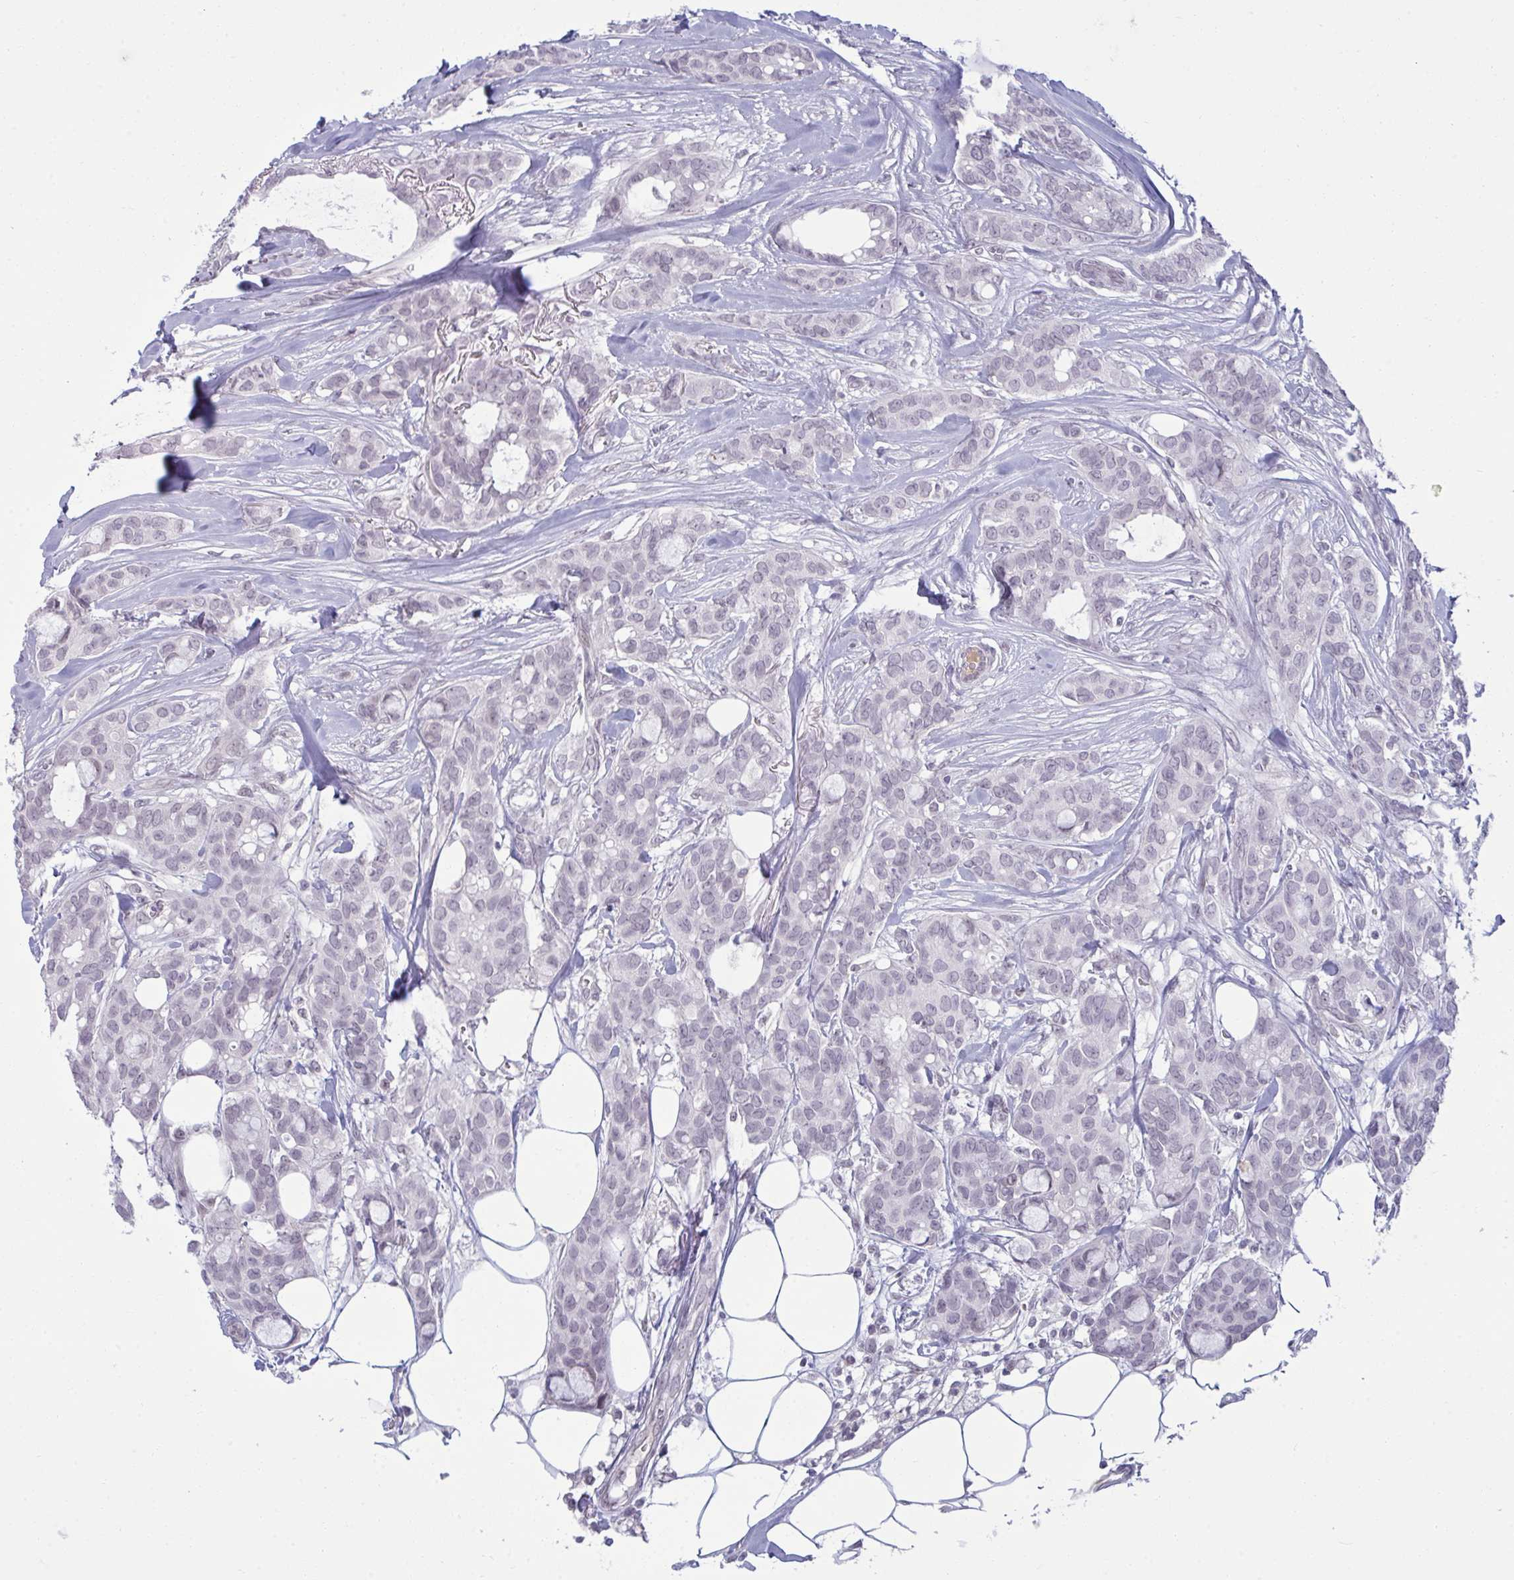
{"staining": {"intensity": "negative", "quantity": "none", "location": "none"}, "tissue": "breast cancer", "cell_type": "Tumor cells", "image_type": "cancer", "snomed": [{"axis": "morphology", "description": "Duct carcinoma"}, {"axis": "topography", "description": "Breast"}], "caption": "IHC of infiltrating ductal carcinoma (breast) exhibits no staining in tumor cells. (Stains: DAB IHC with hematoxylin counter stain, Microscopy: brightfield microscopy at high magnification).", "gene": "RNASEH1", "patient": {"sex": "female", "age": 84}}